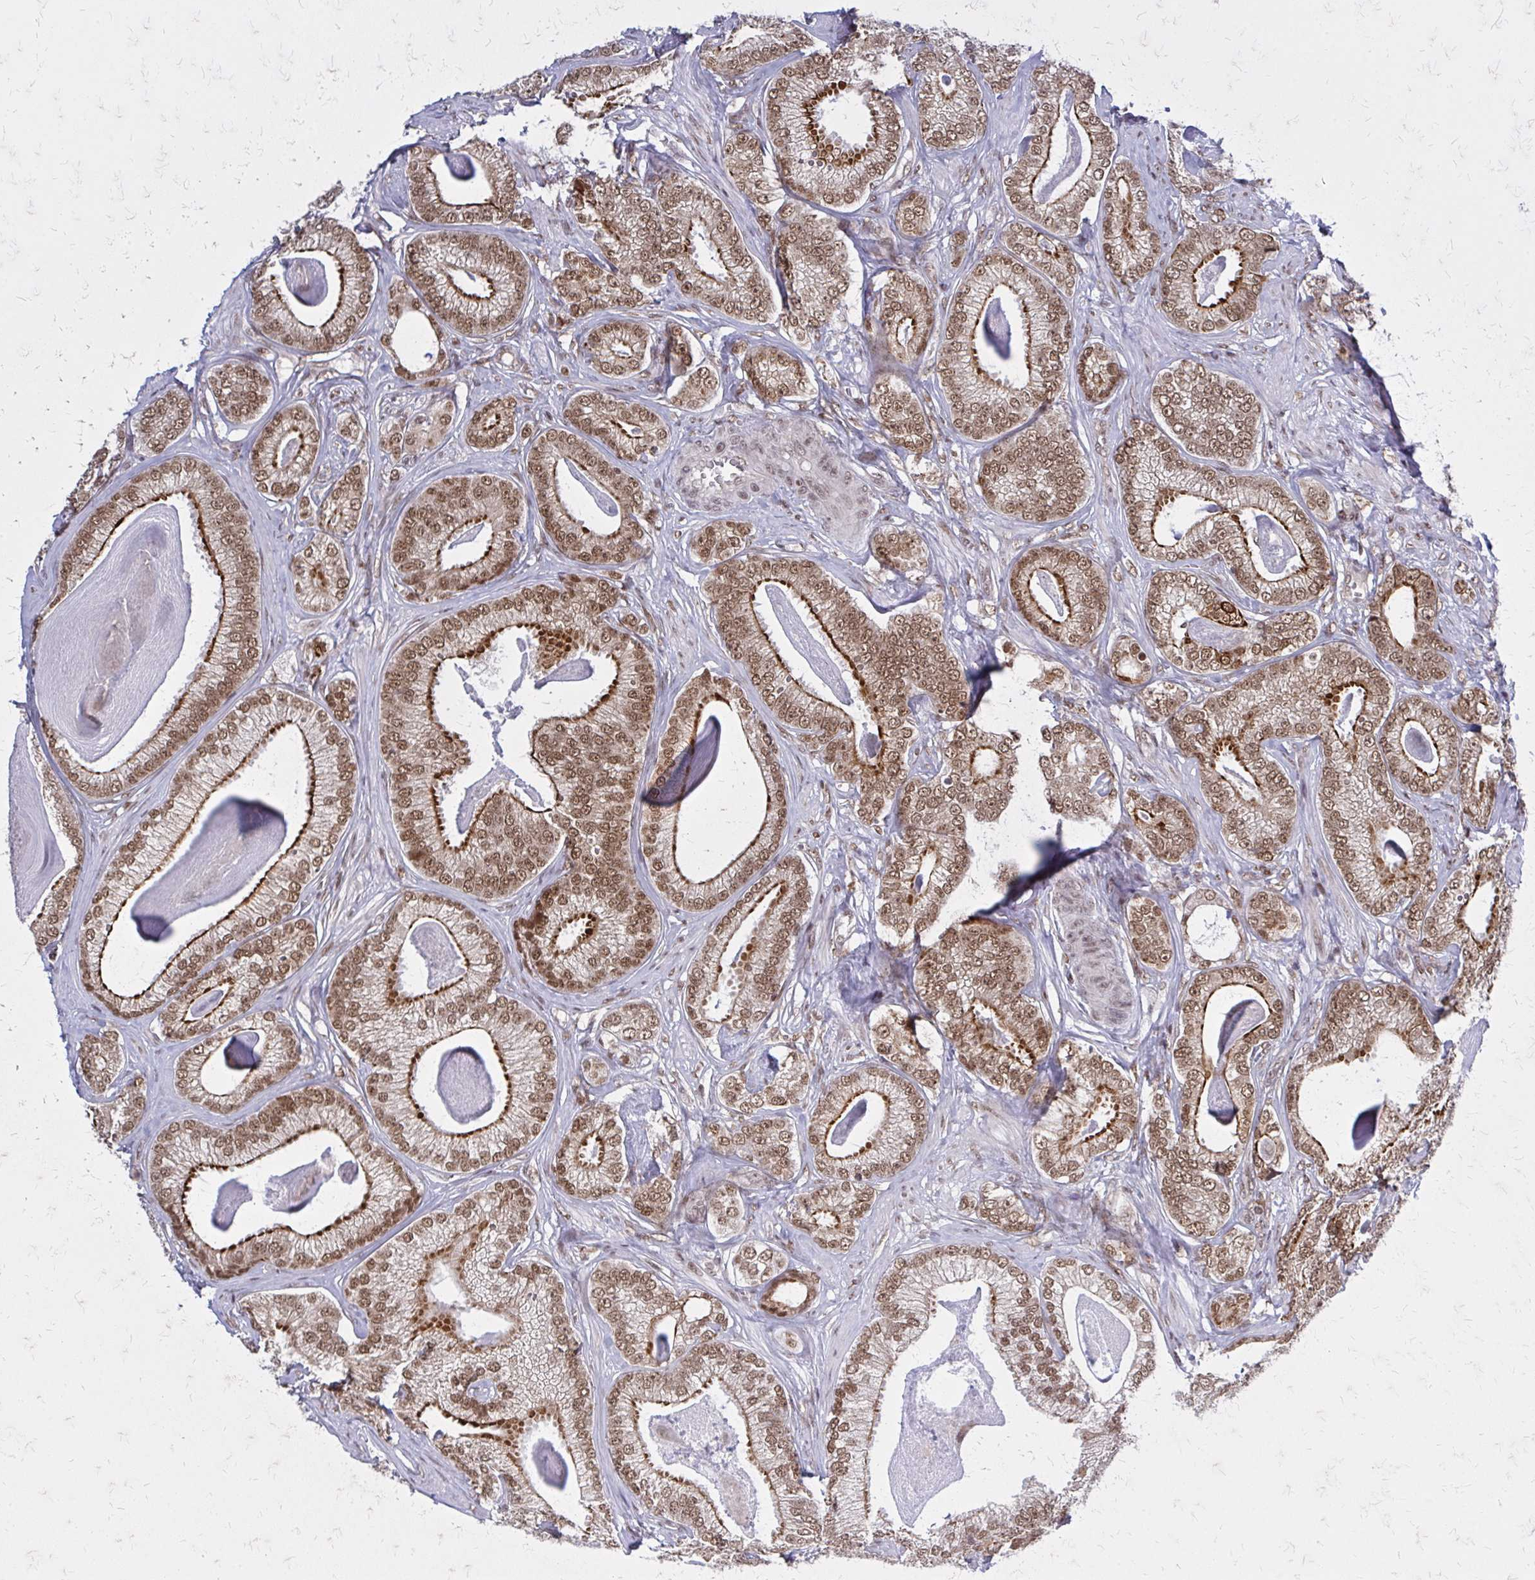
{"staining": {"intensity": "moderate", "quantity": ">75%", "location": "nuclear"}, "tissue": "prostate cancer", "cell_type": "Tumor cells", "image_type": "cancer", "snomed": [{"axis": "morphology", "description": "Adenocarcinoma, Low grade"}, {"axis": "topography", "description": "Prostate"}], "caption": "About >75% of tumor cells in human adenocarcinoma (low-grade) (prostate) demonstrate moderate nuclear protein positivity as visualized by brown immunohistochemical staining.", "gene": "HDAC3", "patient": {"sex": "male", "age": 63}}